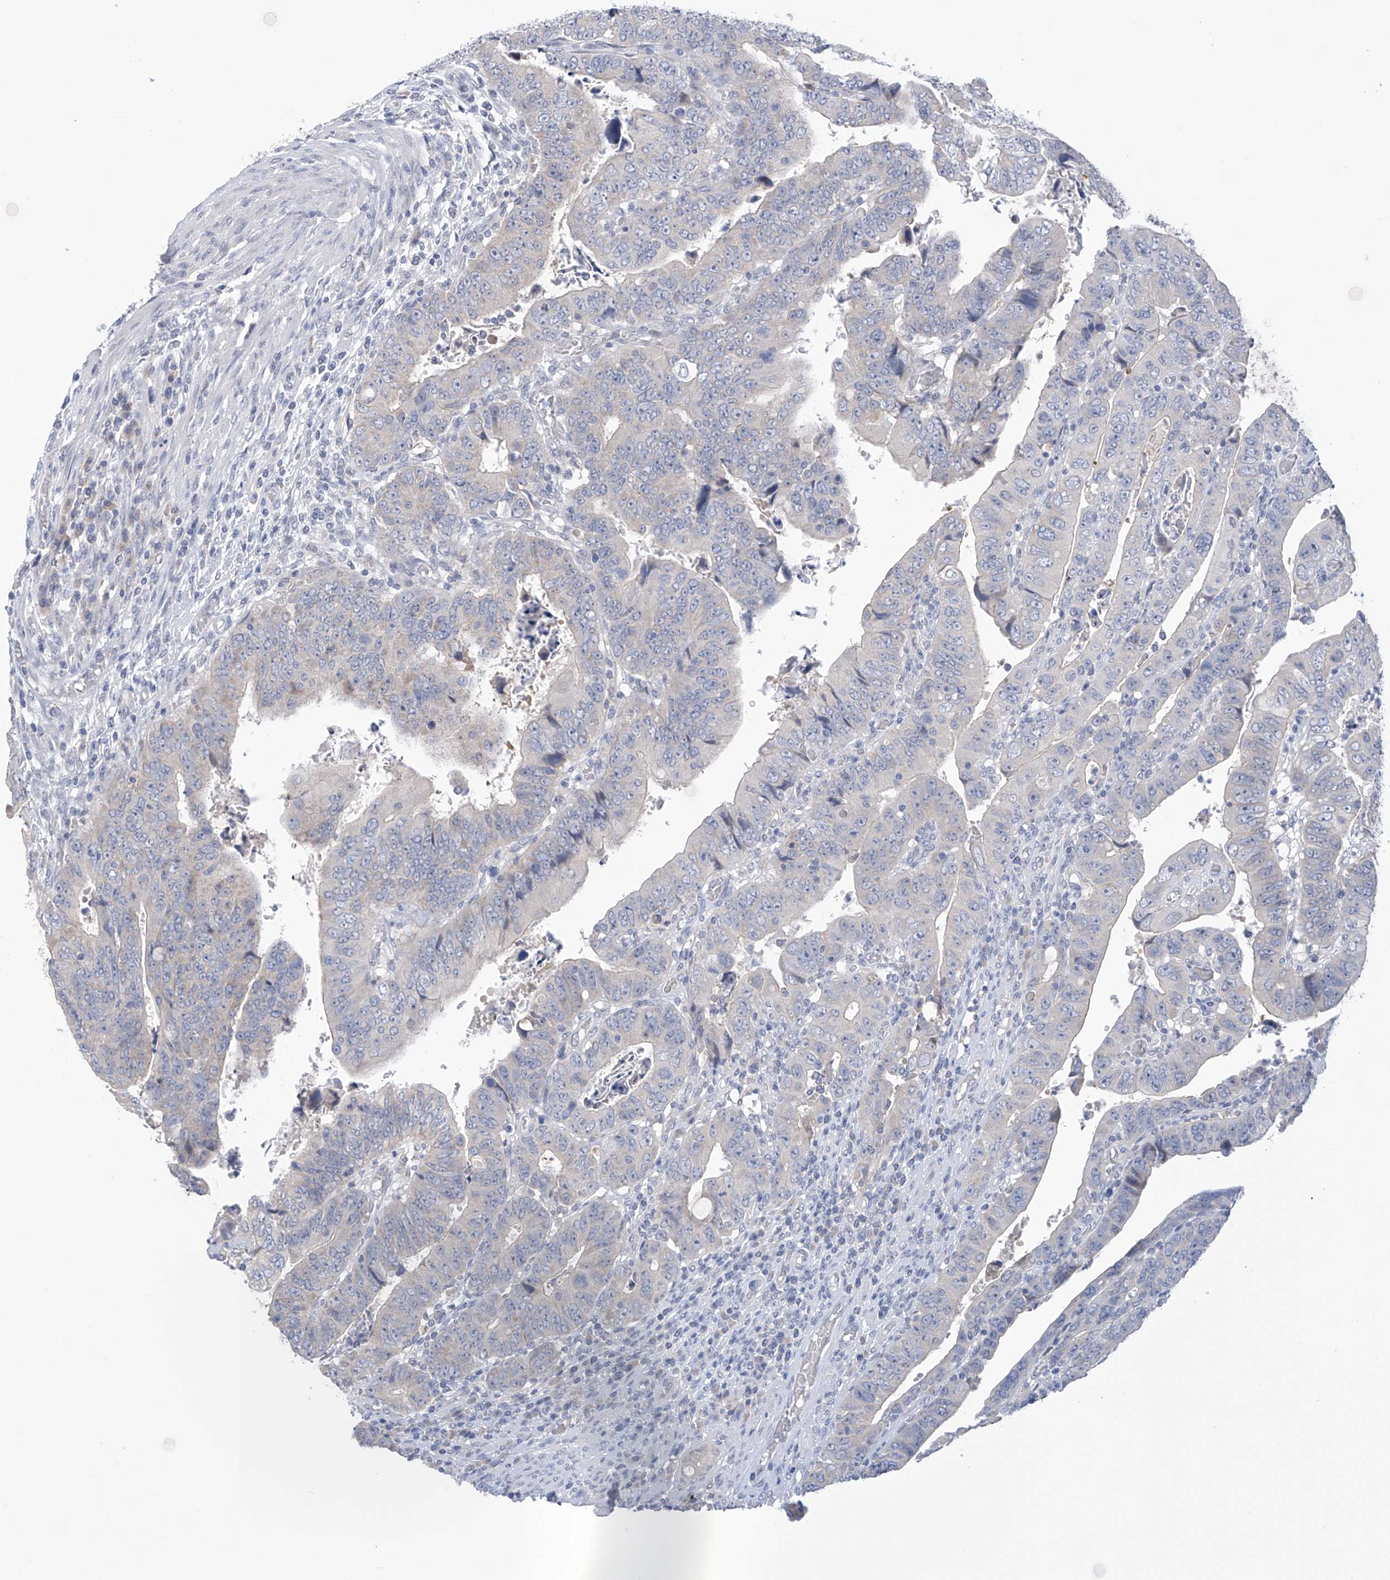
{"staining": {"intensity": "negative", "quantity": "none", "location": "none"}, "tissue": "colorectal cancer", "cell_type": "Tumor cells", "image_type": "cancer", "snomed": [{"axis": "morphology", "description": "Normal tissue, NOS"}, {"axis": "morphology", "description": "Adenocarcinoma, NOS"}, {"axis": "topography", "description": "Rectum"}], "caption": "IHC micrograph of neoplastic tissue: colorectal adenocarcinoma stained with DAB displays no significant protein positivity in tumor cells.", "gene": "IBA57", "patient": {"sex": "female", "age": 65}}